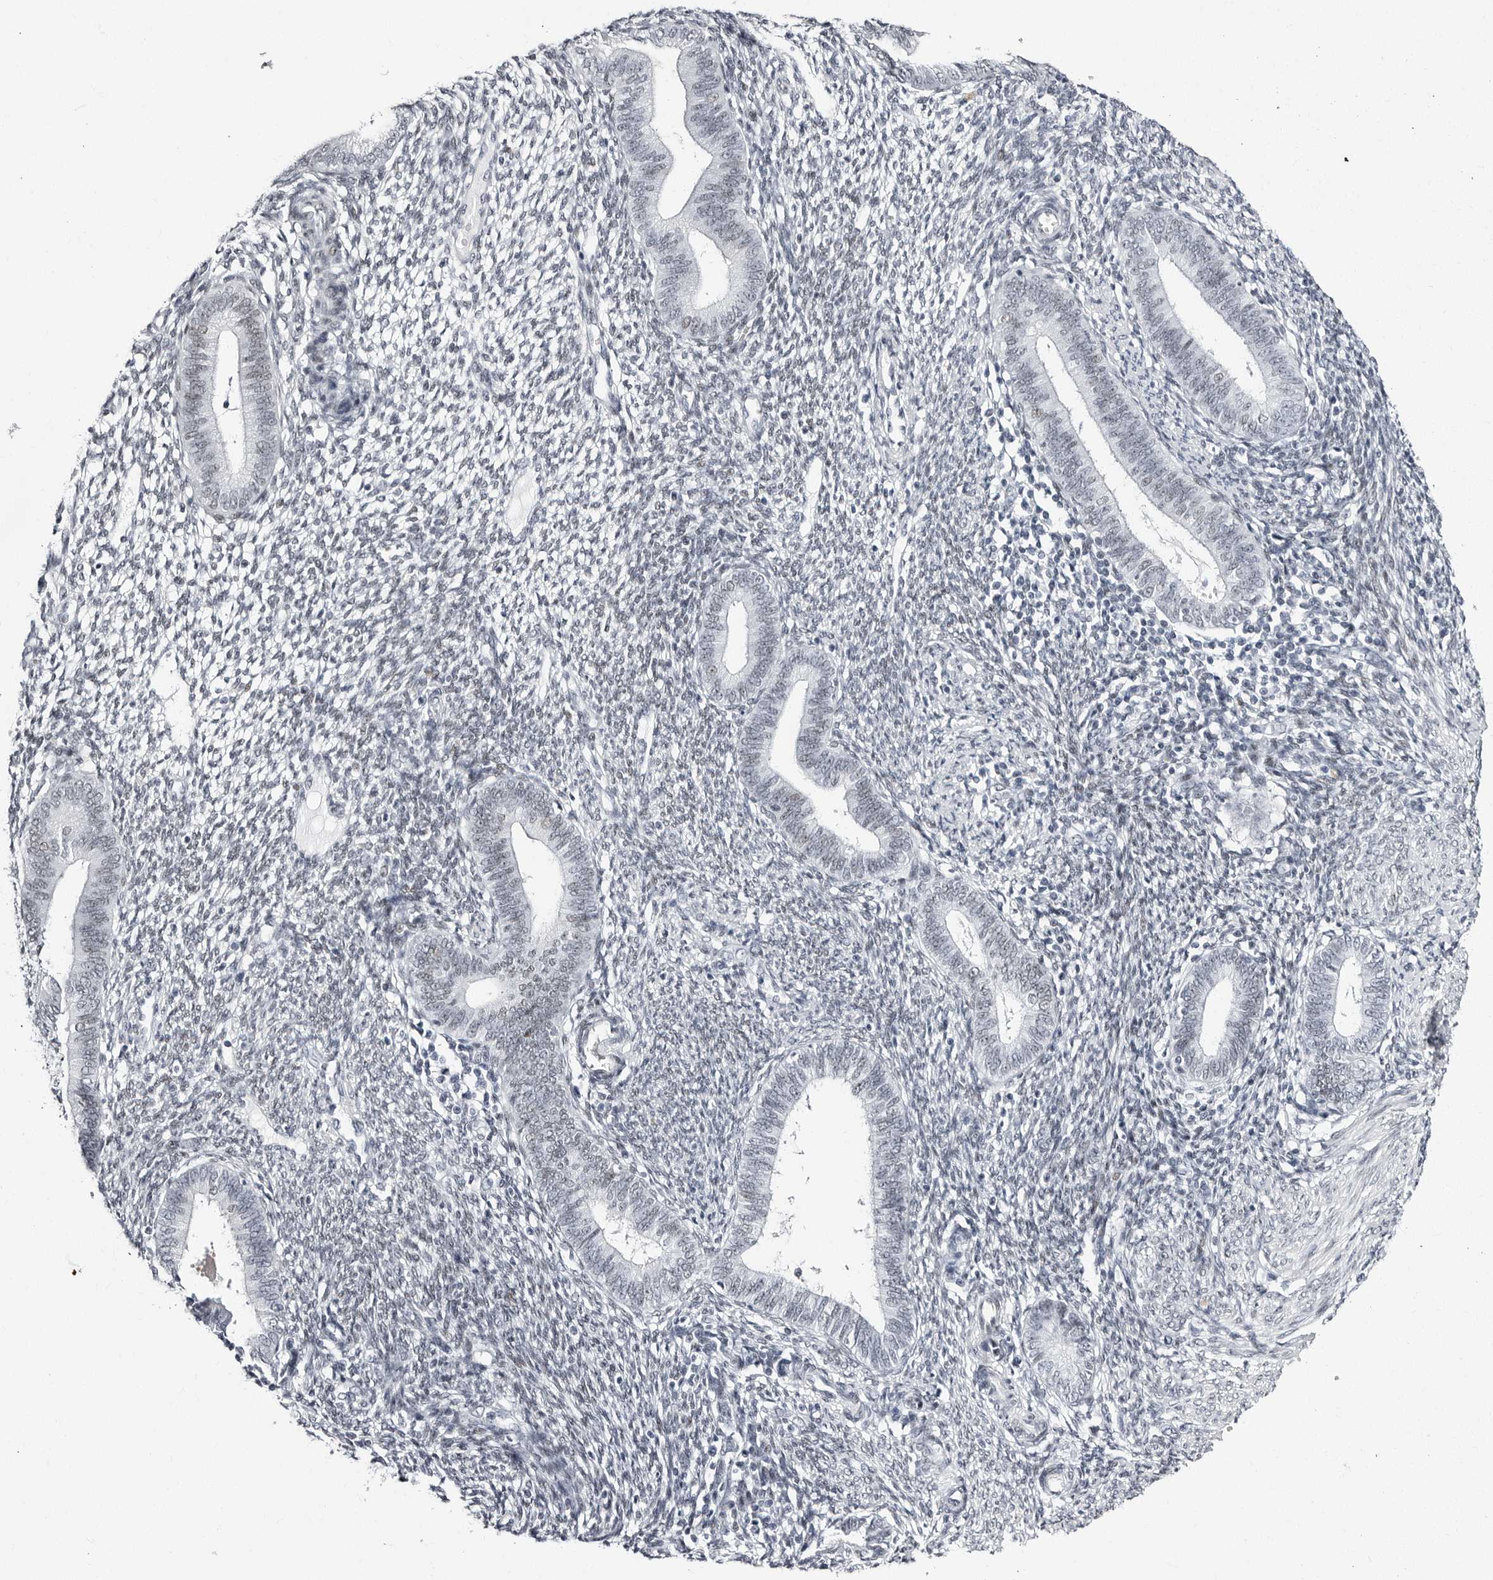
{"staining": {"intensity": "weak", "quantity": "<25%", "location": "nuclear"}, "tissue": "endometrium", "cell_type": "Cells in endometrial stroma", "image_type": "normal", "snomed": [{"axis": "morphology", "description": "Normal tissue, NOS"}, {"axis": "topography", "description": "Endometrium"}], "caption": "A high-resolution photomicrograph shows immunohistochemistry (IHC) staining of benign endometrium, which exhibits no significant expression in cells in endometrial stroma. (Stains: DAB (3,3'-diaminobenzidine) IHC with hematoxylin counter stain, Microscopy: brightfield microscopy at high magnification).", "gene": "VEZF1", "patient": {"sex": "female", "age": 46}}